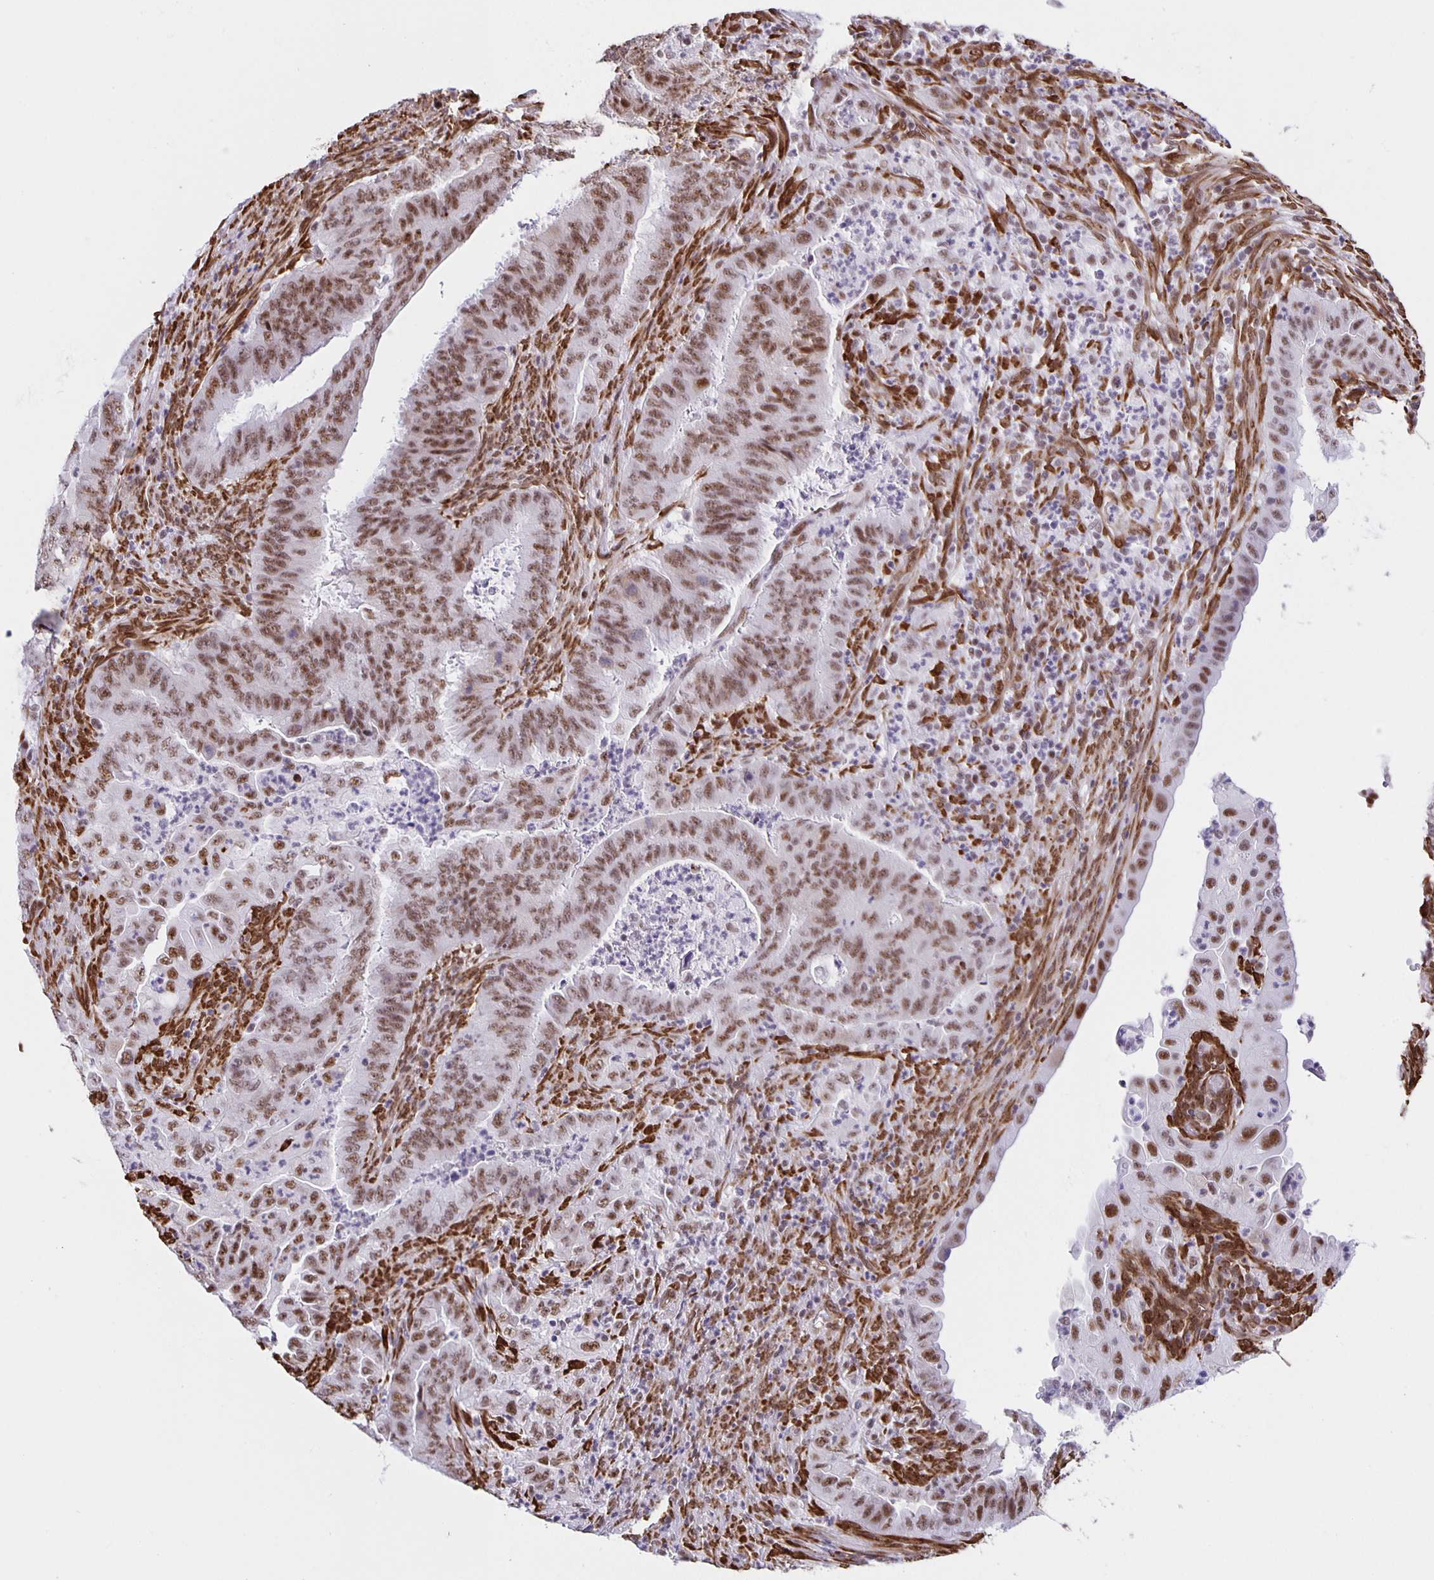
{"staining": {"intensity": "moderate", "quantity": ">75%", "location": "nuclear"}, "tissue": "endometrial cancer", "cell_type": "Tumor cells", "image_type": "cancer", "snomed": [{"axis": "morphology", "description": "Adenocarcinoma, NOS"}, {"axis": "topography", "description": "Endometrium"}], "caption": "Human endometrial cancer (adenocarcinoma) stained for a protein (brown) displays moderate nuclear positive staining in approximately >75% of tumor cells.", "gene": "ZRANB2", "patient": {"sex": "female", "age": 51}}